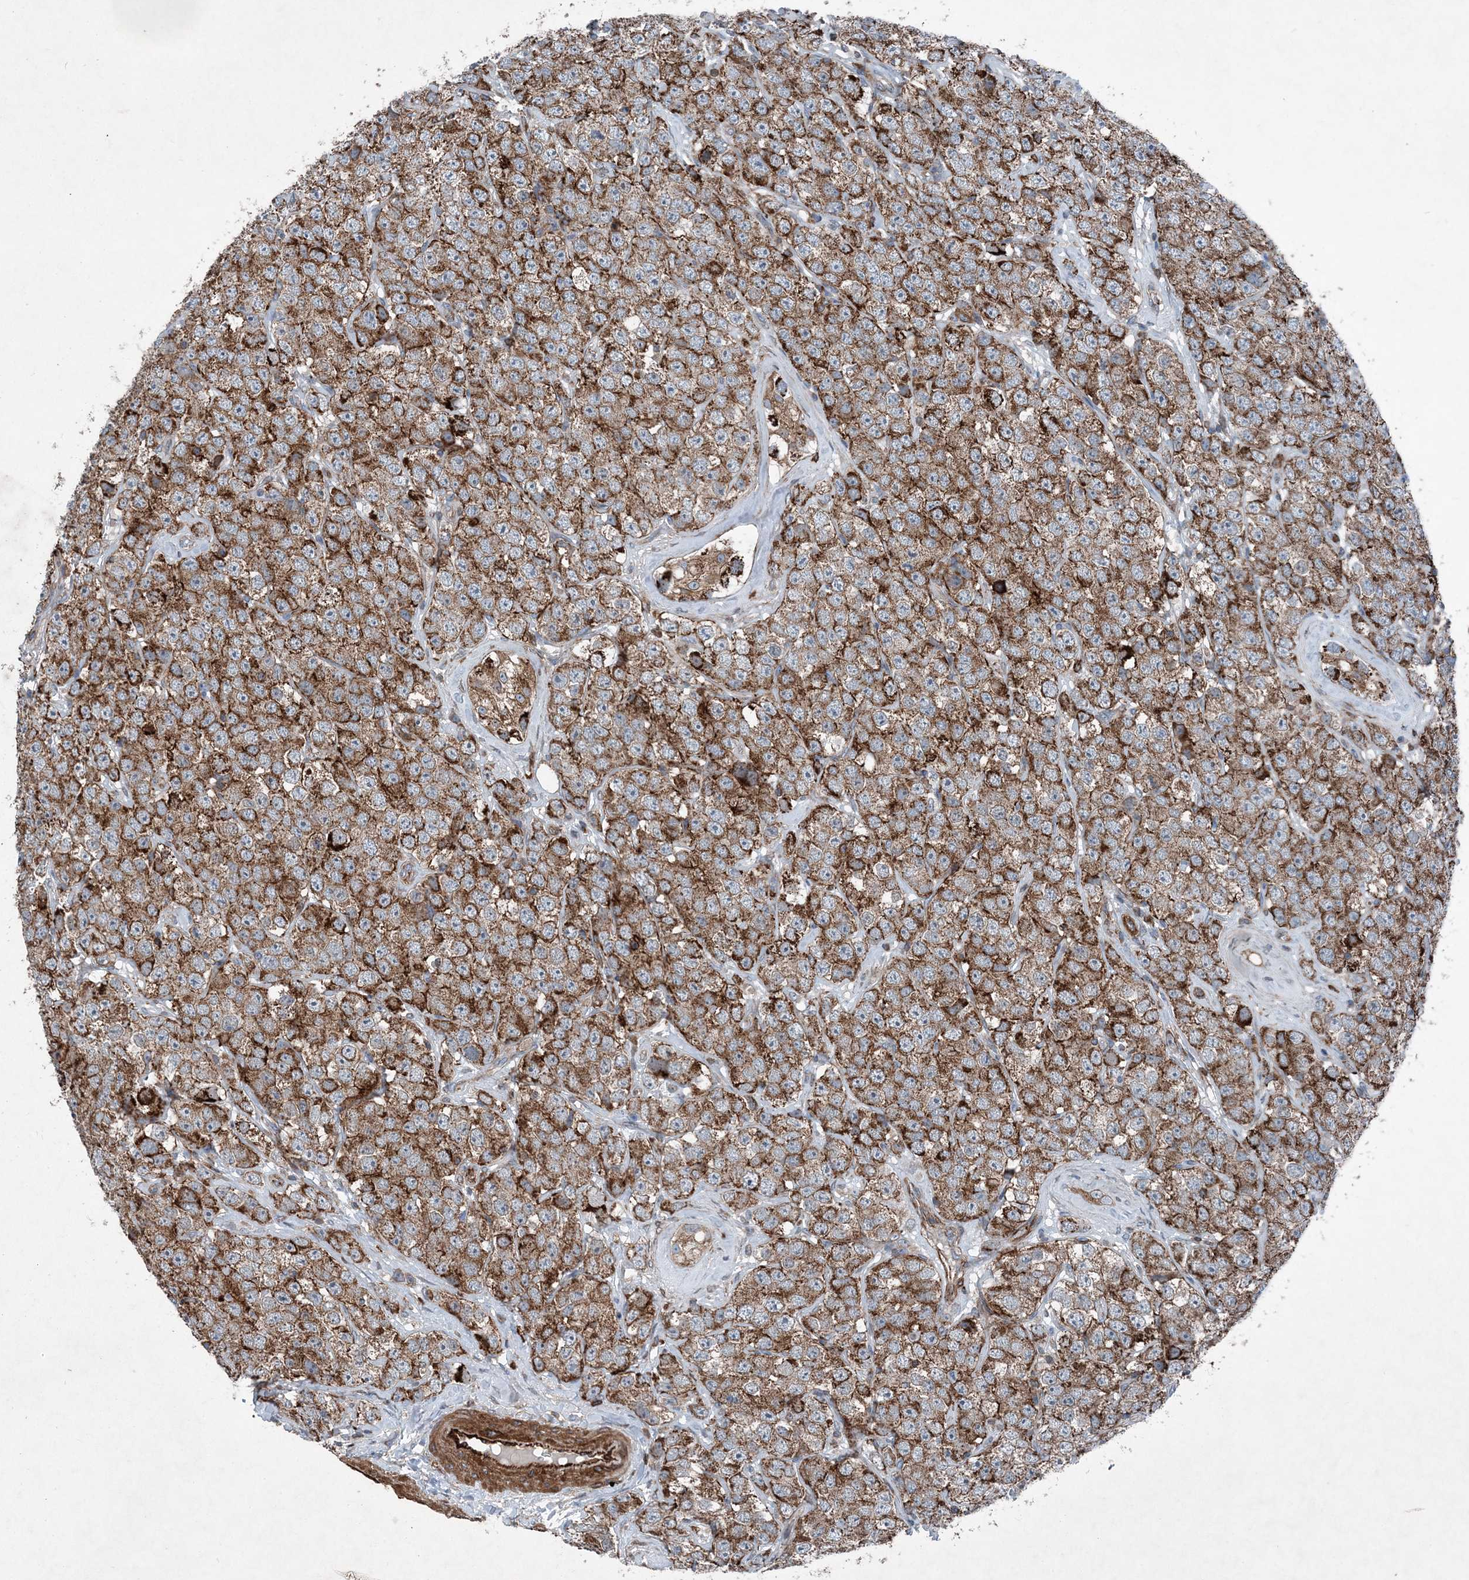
{"staining": {"intensity": "strong", "quantity": ">75%", "location": "cytoplasmic/membranous"}, "tissue": "testis cancer", "cell_type": "Tumor cells", "image_type": "cancer", "snomed": [{"axis": "morphology", "description": "Seminoma, NOS"}, {"axis": "topography", "description": "Testis"}], "caption": "Protein analysis of testis seminoma tissue demonstrates strong cytoplasmic/membranous expression in approximately >75% of tumor cells. The staining was performed using DAB (3,3'-diaminobenzidine) to visualize the protein expression in brown, while the nuclei were stained in blue with hematoxylin (Magnification: 20x).", "gene": "DGUOK", "patient": {"sex": "male", "age": 28}}